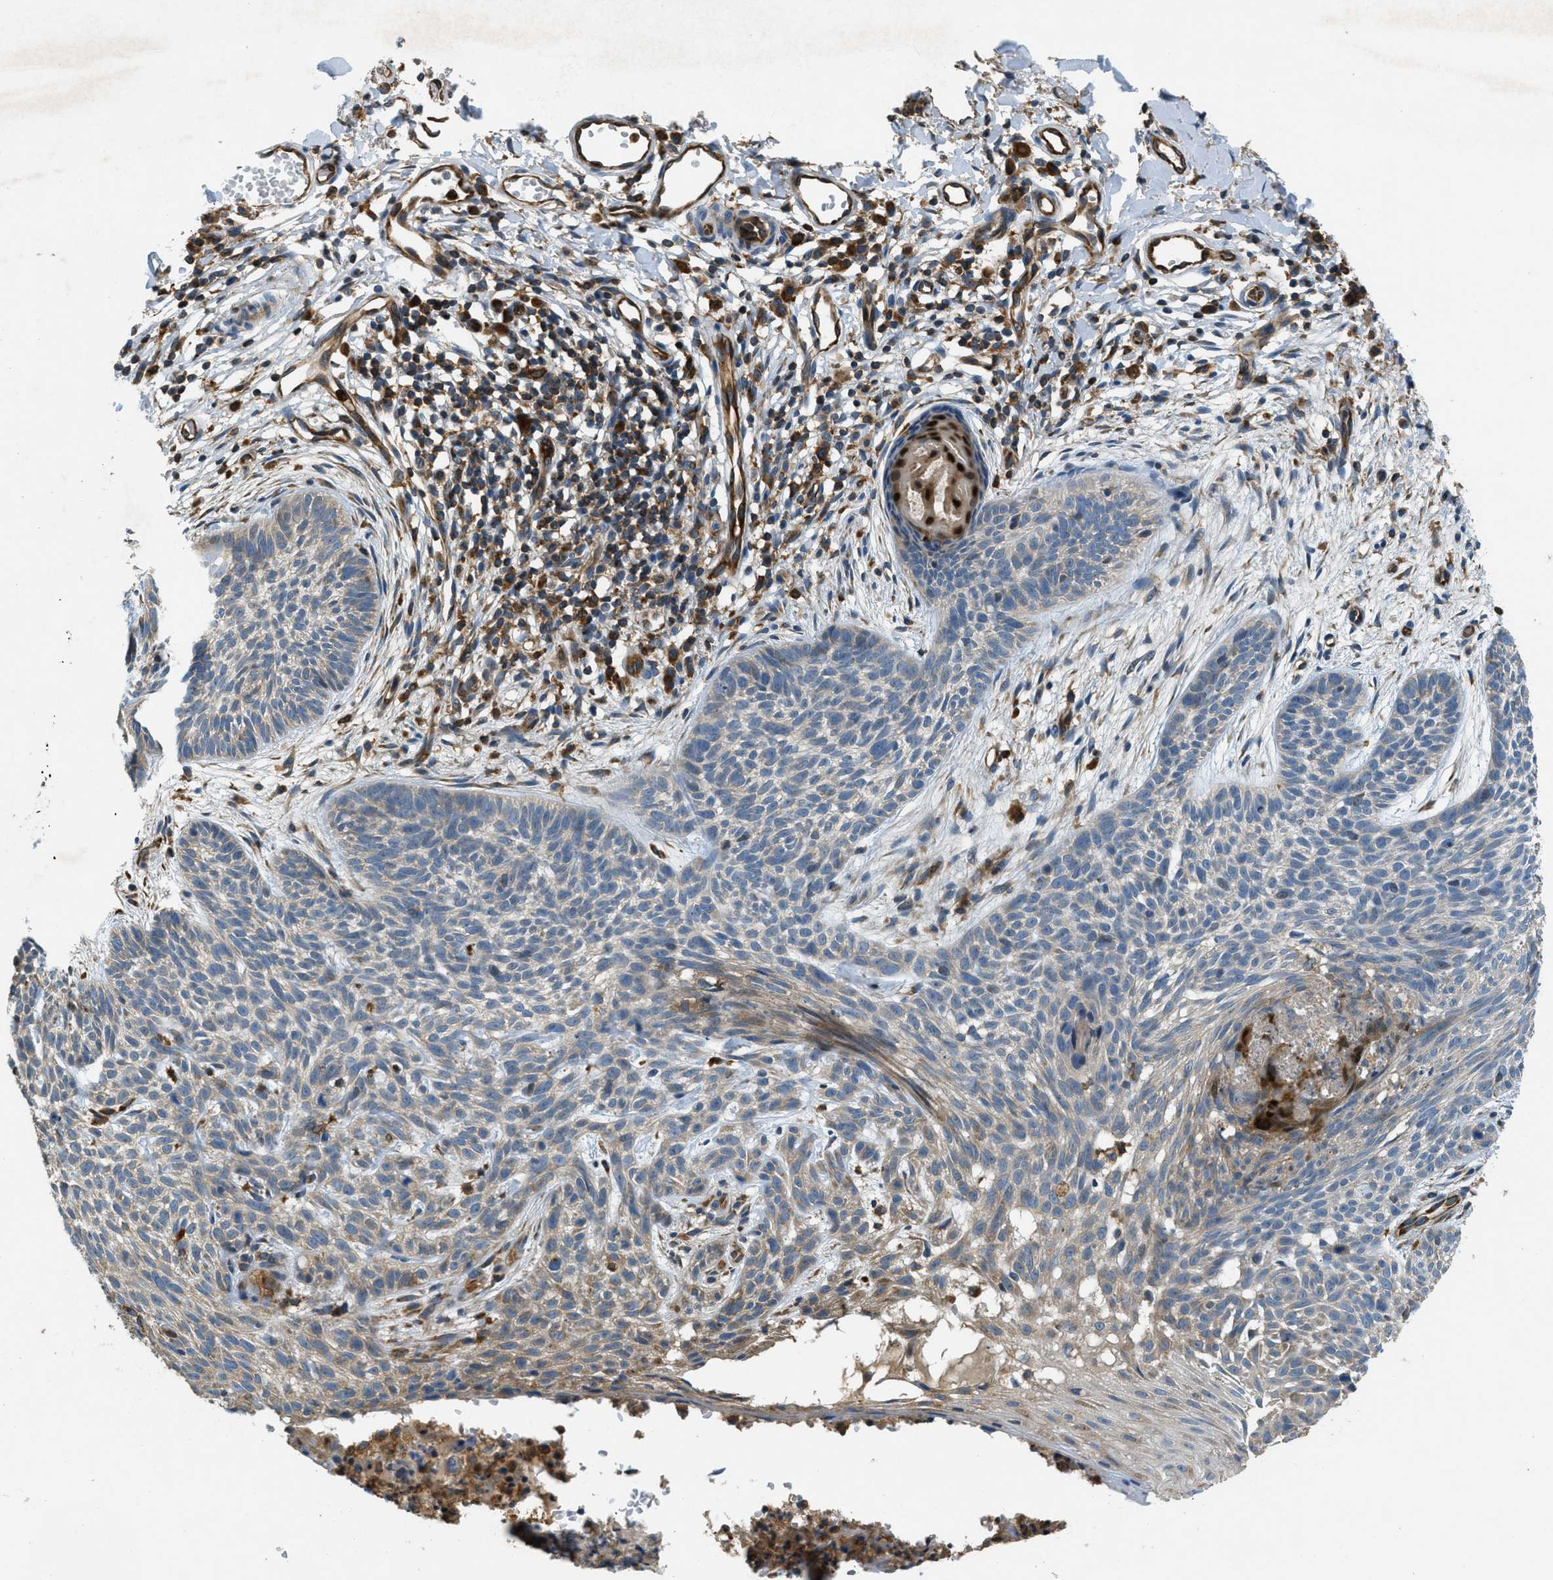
{"staining": {"intensity": "weak", "quantity": "<25%", "location": "cytoplasmic/membranous"}, "tissue": "skin cancer", "cell_type": "Tumor cells", "image_type": "cancer", "snomed": [{"axis": "morphology", "description": "Basal cell carcinoma"}, {"axis": "topography", "description": "Skin"}], "caption": "This is an immunohistochemistry (IHC) image of human skin cancer. There is no staining in tumor cells.", "gene": "GIMAP8", "patient": {"sex": "female", "age": 59}}